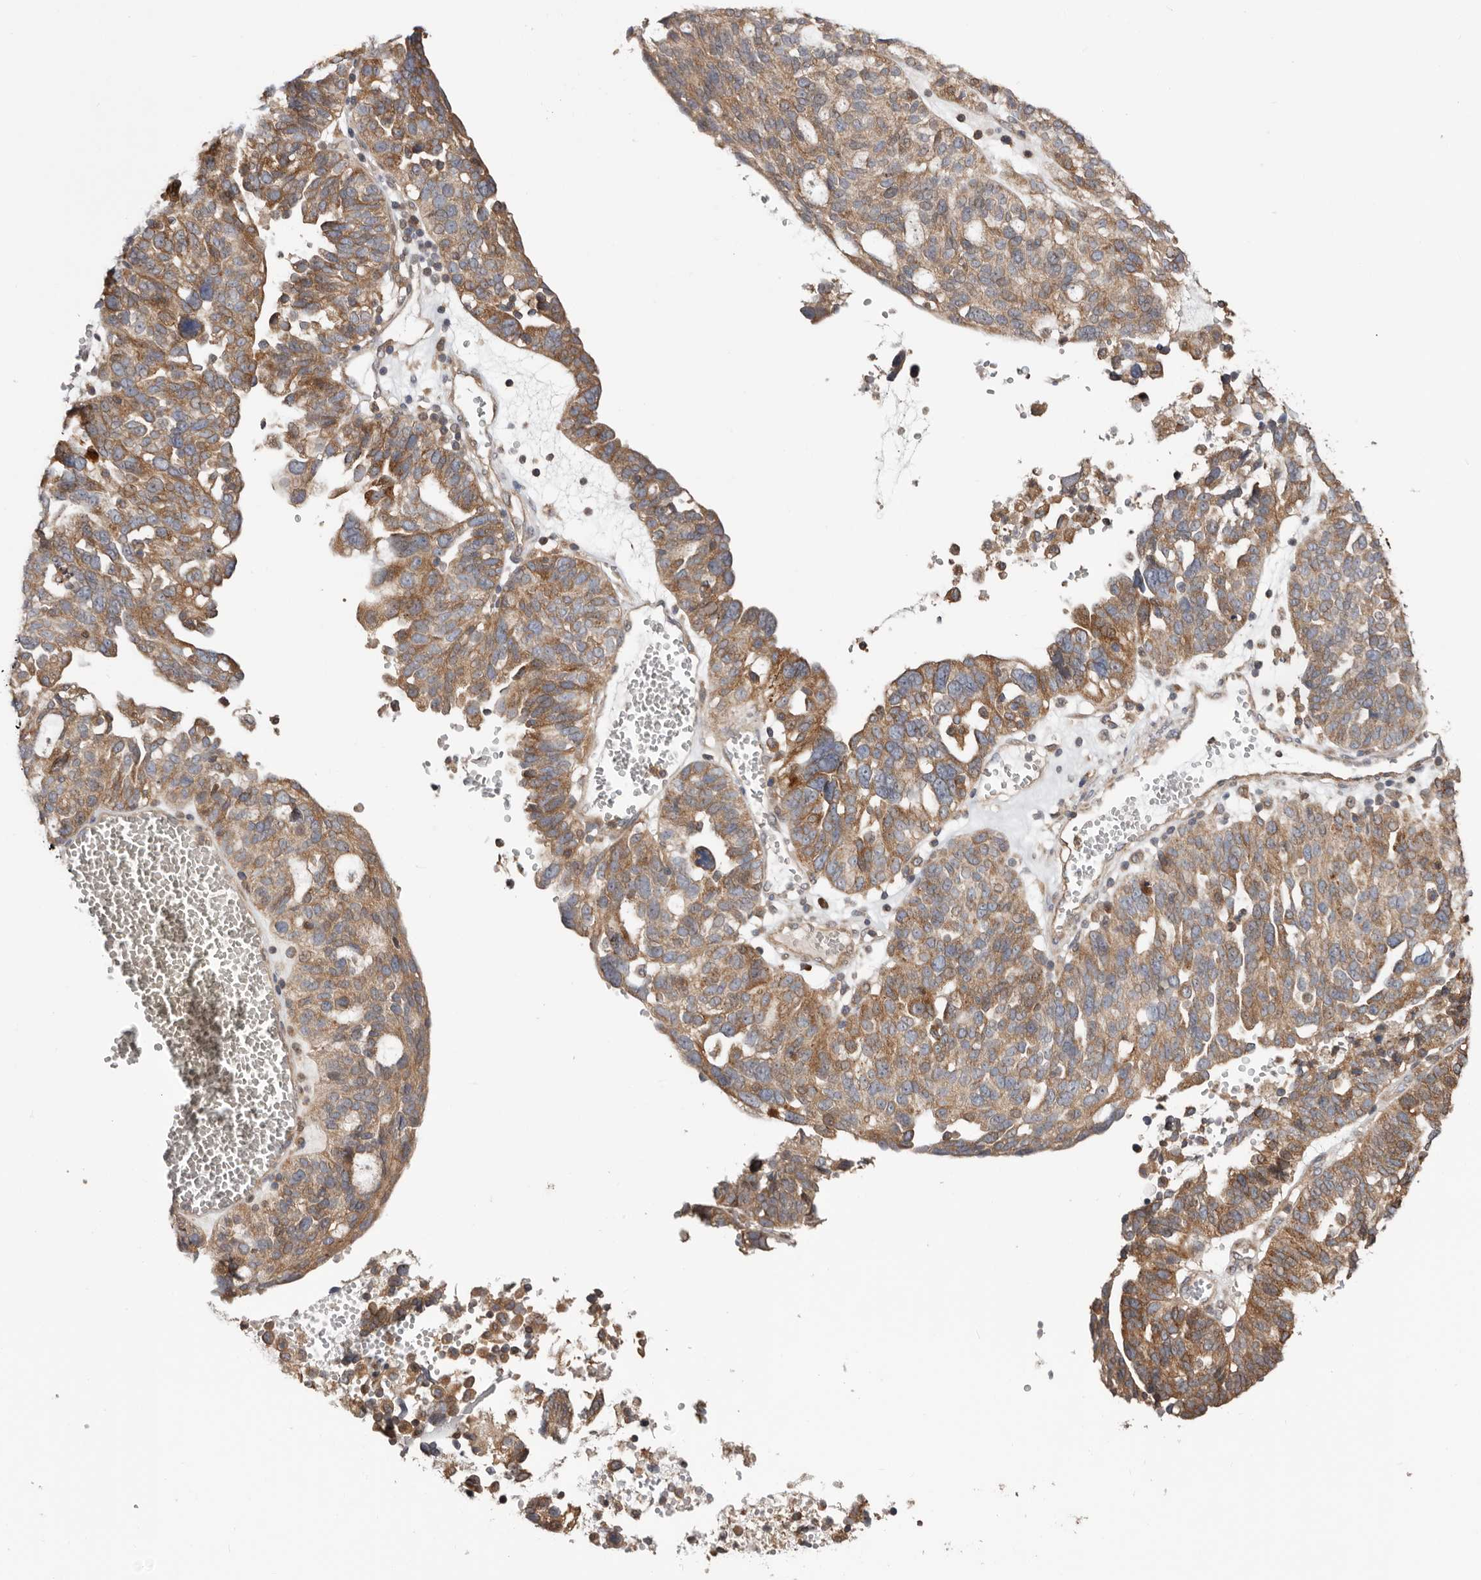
{"staining": {"intensity": "moderate", "quantity": "25%-75%", "location": "cytoplasmic/membranous"}, "tissue": "ovarian cancer", "cell_type": "Tumor cells", "image_type": "cancer", "snomed": [{"axis": "morphology", "description": "Cystadenocarcinoma, serous, NOS"}, {"axis": "topography", "description": "Ovary"}], "caption": "IHC micrograph of ovarian cancer stained for a protein (brown), which shows medium levels of moderate cytoplasmic/membranous positivity in about 25%-75% of tumor cells.", "gene": "TMUB1", "patient": {"sex": "female", "age": 59}}